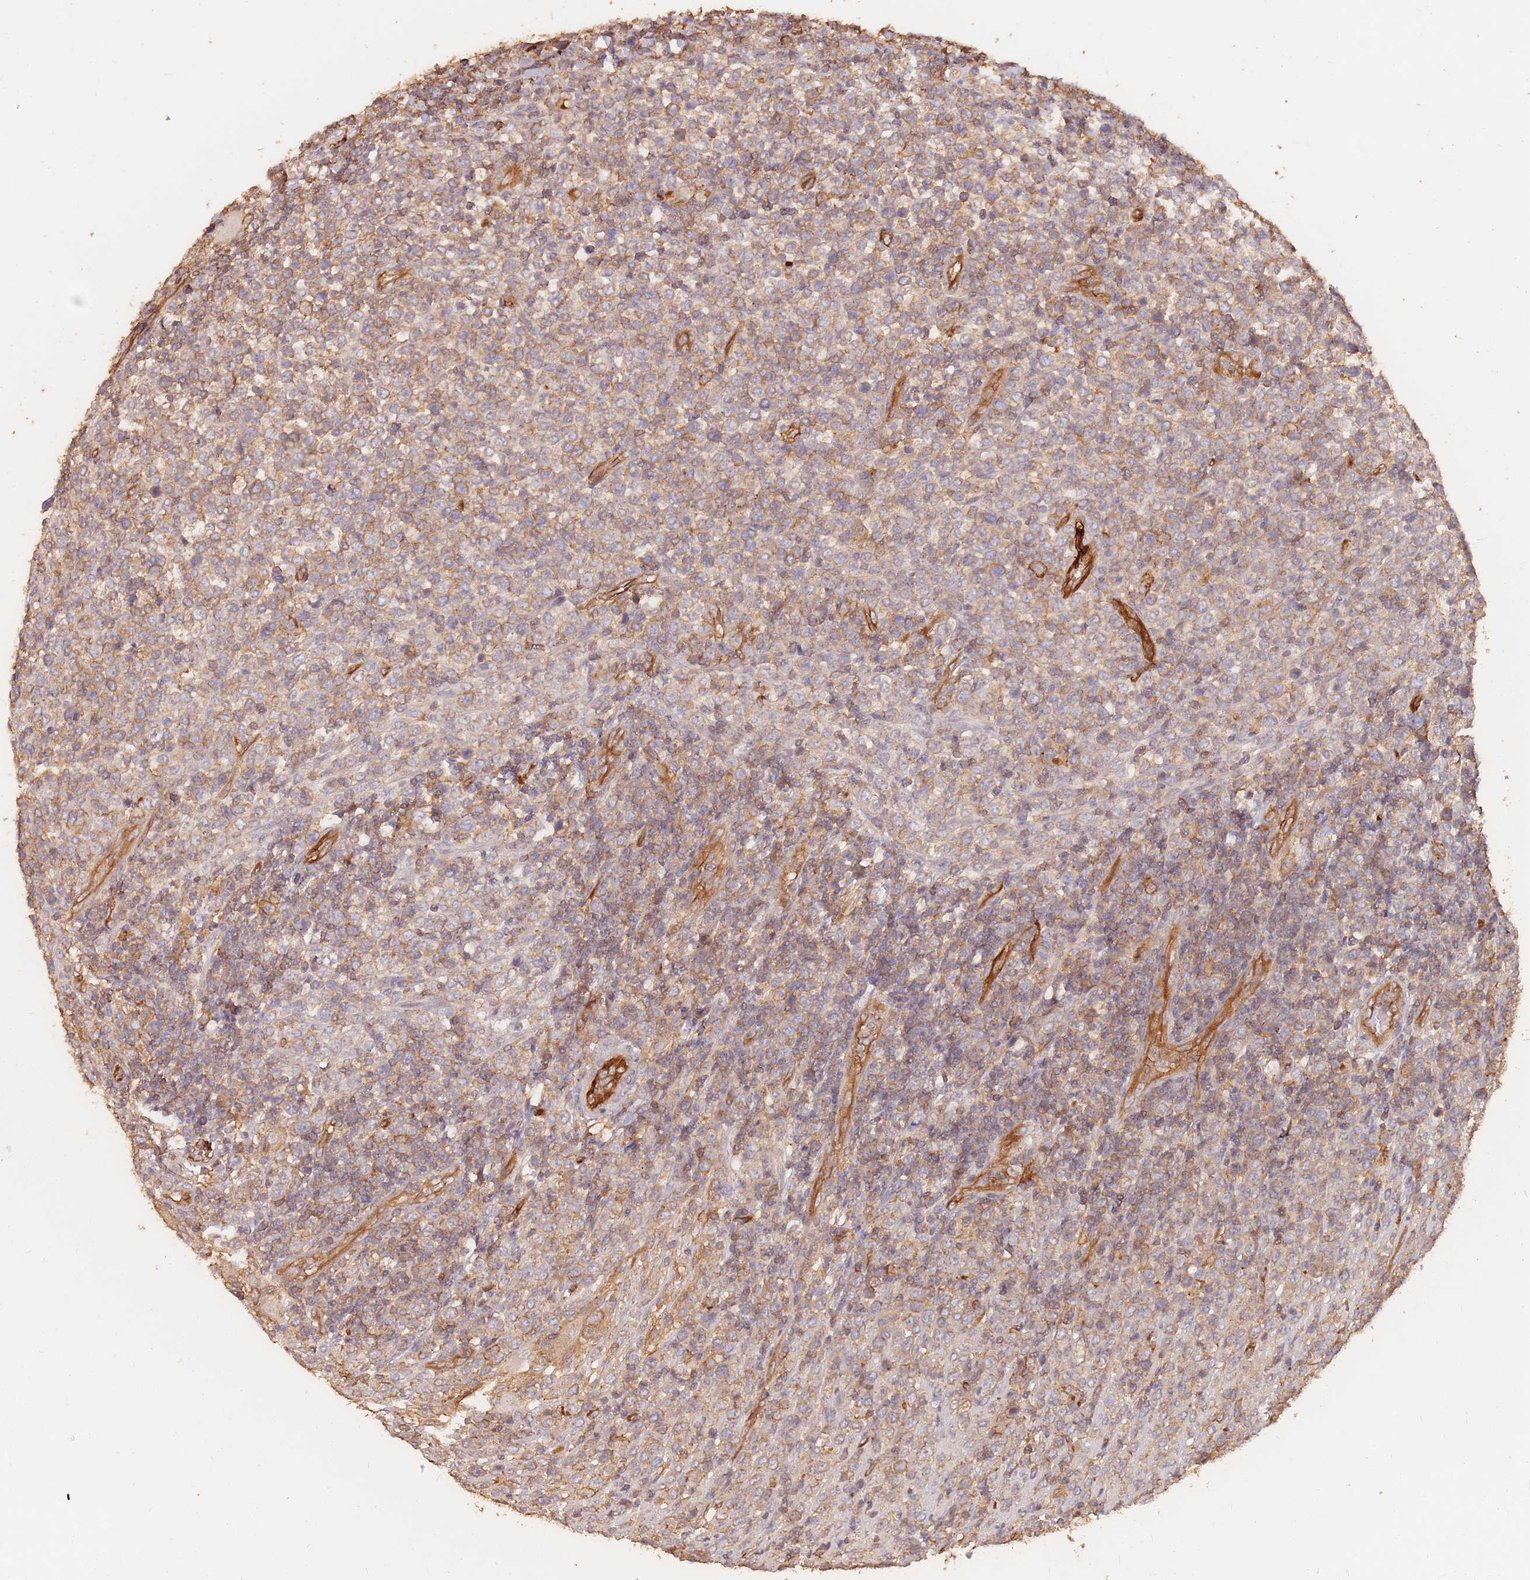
{"staining": {"intensity": "moderate", "quantity": ">75%", "location": "cytoplasmic/membranous"}, "tissue": "lymphoma", "cell_type": "Tumor cells", "image_type": "cancer", "snomed": [{"axis": "morphology", "description": "Malignant lymphoma, non-Hodgkin's type, High grade"}, {"axis": "topography", "description": "Soft tissue"}], "caption": "Lymphoma stained with a brown dye shows moderate cytoplasmic/membranous positive expression in about >75% of tumor cells.", "gene": "PLS3", "patient": {"sex": "female", "age": 56}}